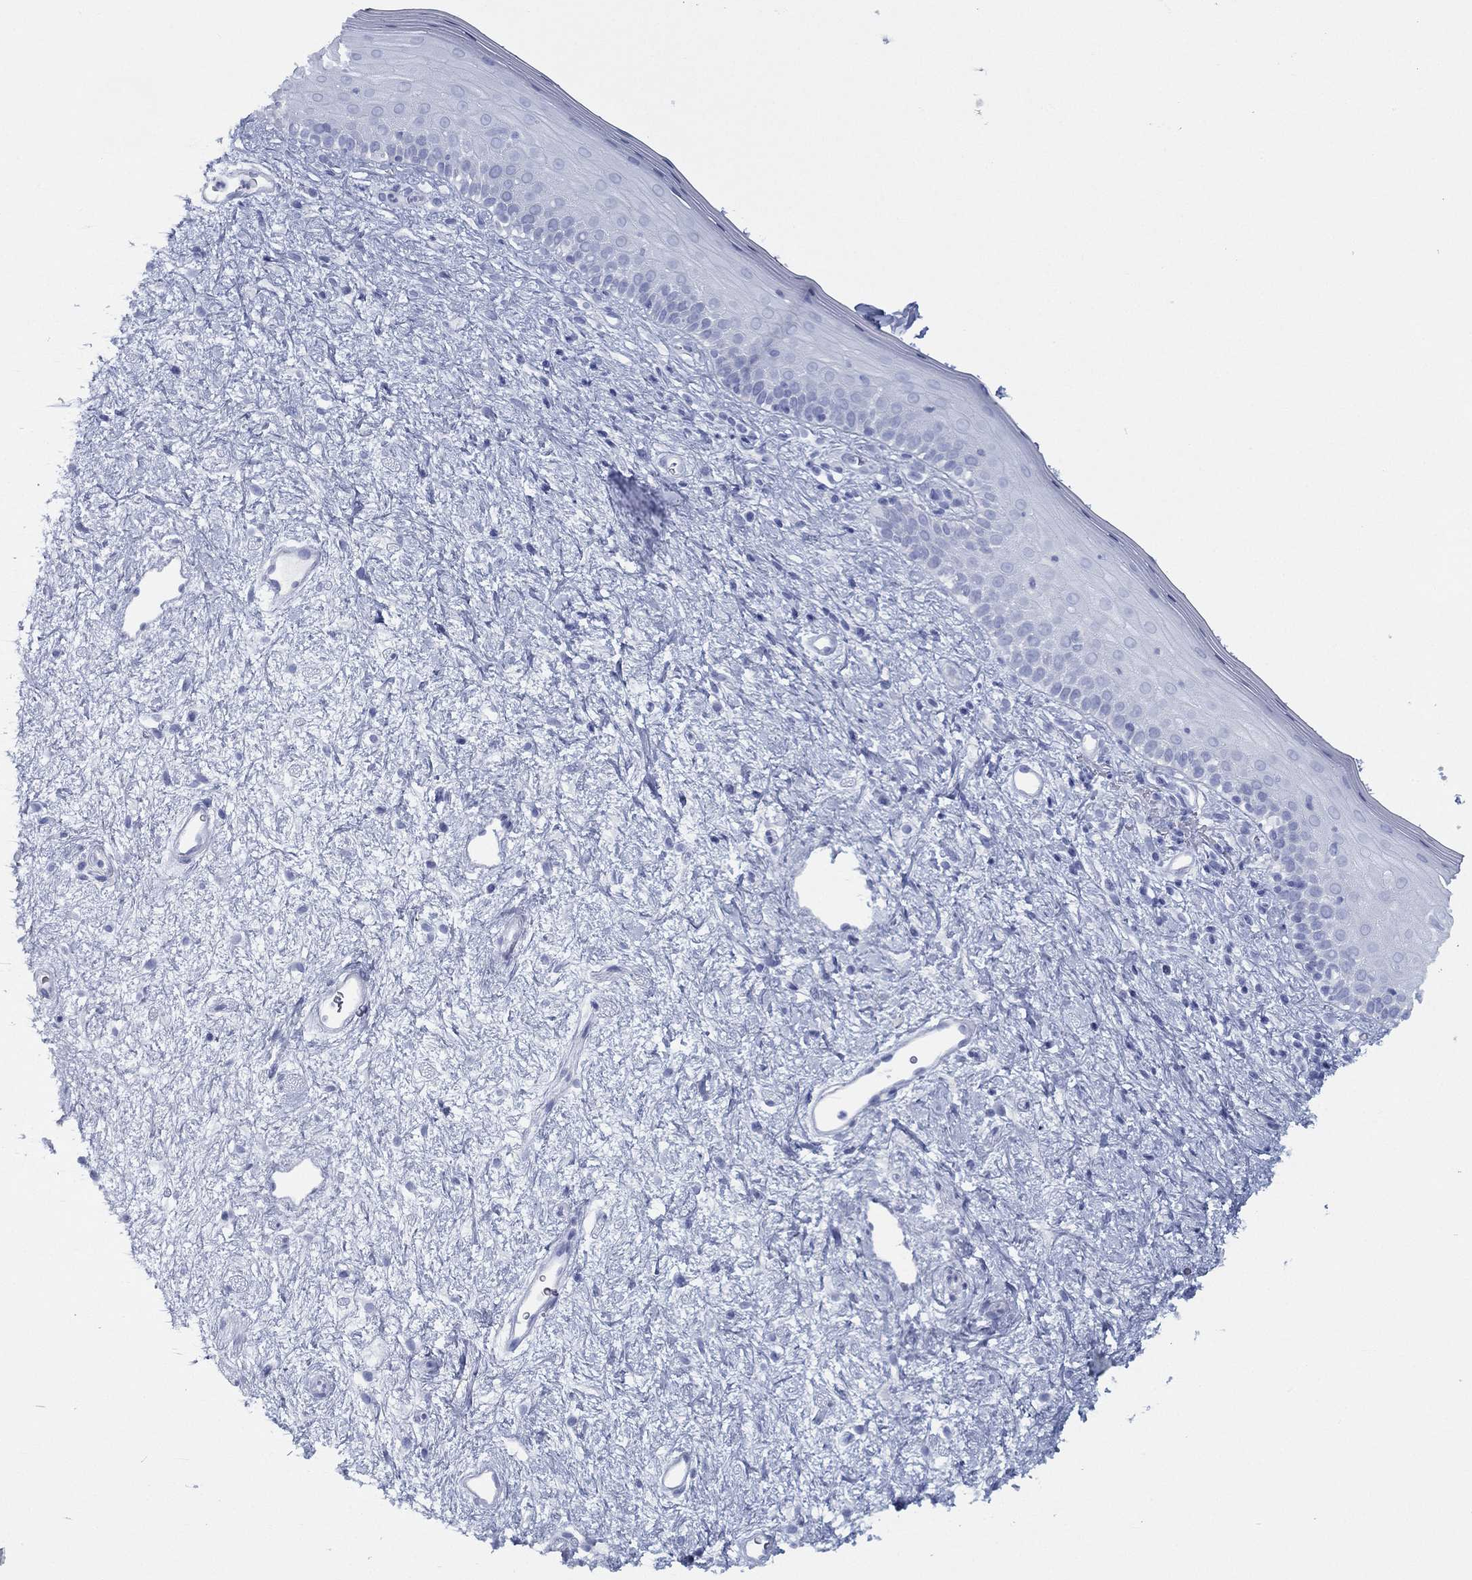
{"staining": {"intensity": "negative", "quantity": "none", "location": "none"}, "tissue": "vagina", "cell_type": "Squamous epithelial cells", "image_type": "normal", "snomed": [{"axis": "morphology", "description": "Normal tissue, NOS"}, {"axis": "topography", "description": "Vagina"}], "caption": "This micrograph is of unremarkable vagina stained with immunohistochemistry (IHC) to label a protein in brown with the nuclei are counter-stained blue. There is no positivity in squamous epithelial cells.", "gene": "TMEM252", "patient": {"sex": "female", "age": 47}}